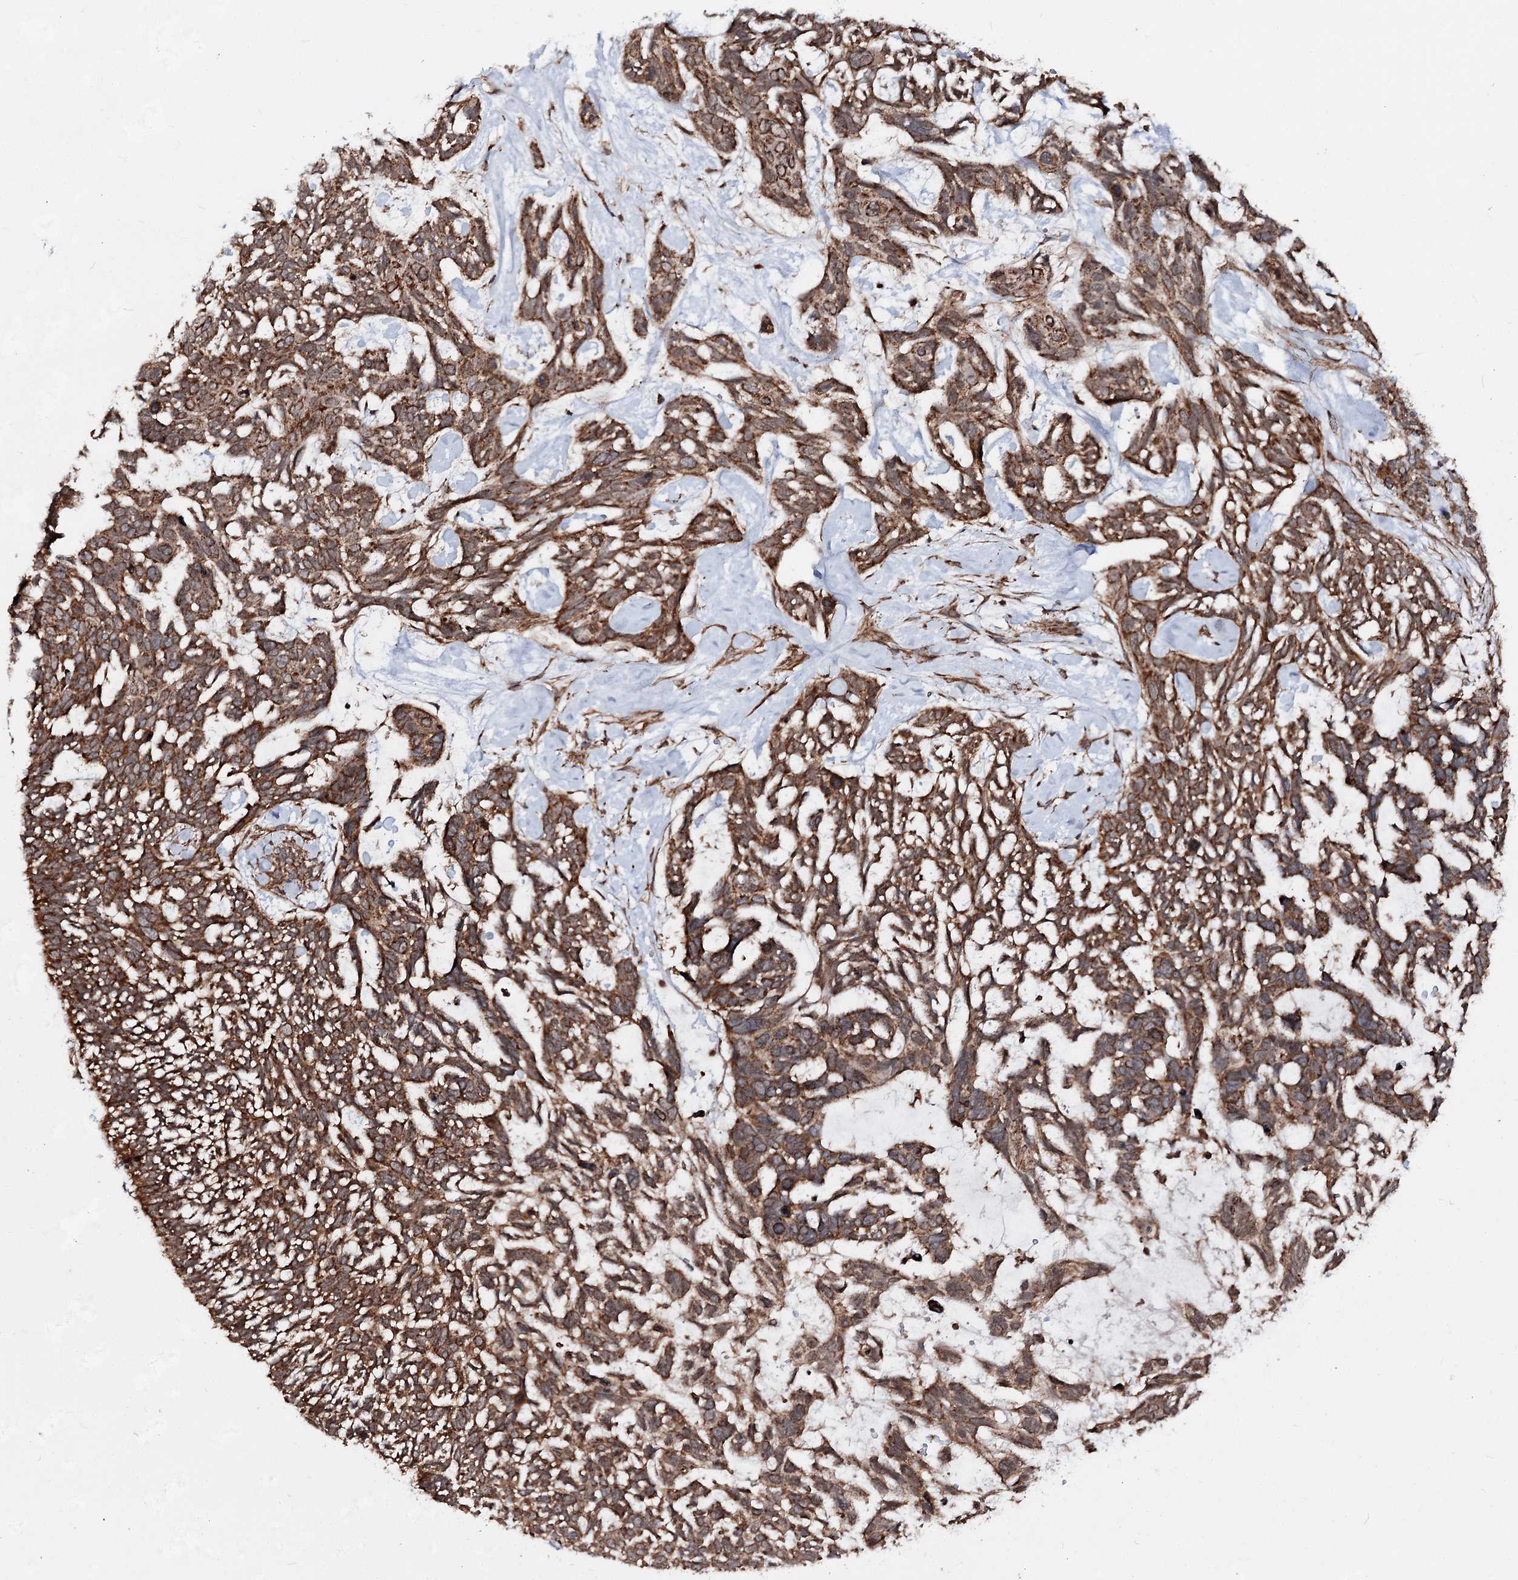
{"staining": {"intensity": "strong", "quantity": ">75%", "location": "cytoplasmic/membranous"}, "tissue": "skin cancer", "cell_type": "Tumor cells", "image_type": "cancer", "snomed": [{"axis": "morphology", "description": "Basal cell carcinoma"}, {"axis": "topography", "description": "Skin"}], "caption": "Brown immunohistochemical staining in skin cancer shows strong cytoplasmic/membranous expression in approximately >75% of tumor cells. The staining was performed using DAB (3,3'-diaminobenzidine), with brown indicating positive protein expression. Nuclei are stained blue with hematoxylin.", "gene": "FGFR1OP2", "patient": {"sex": "male", "age": 88}}